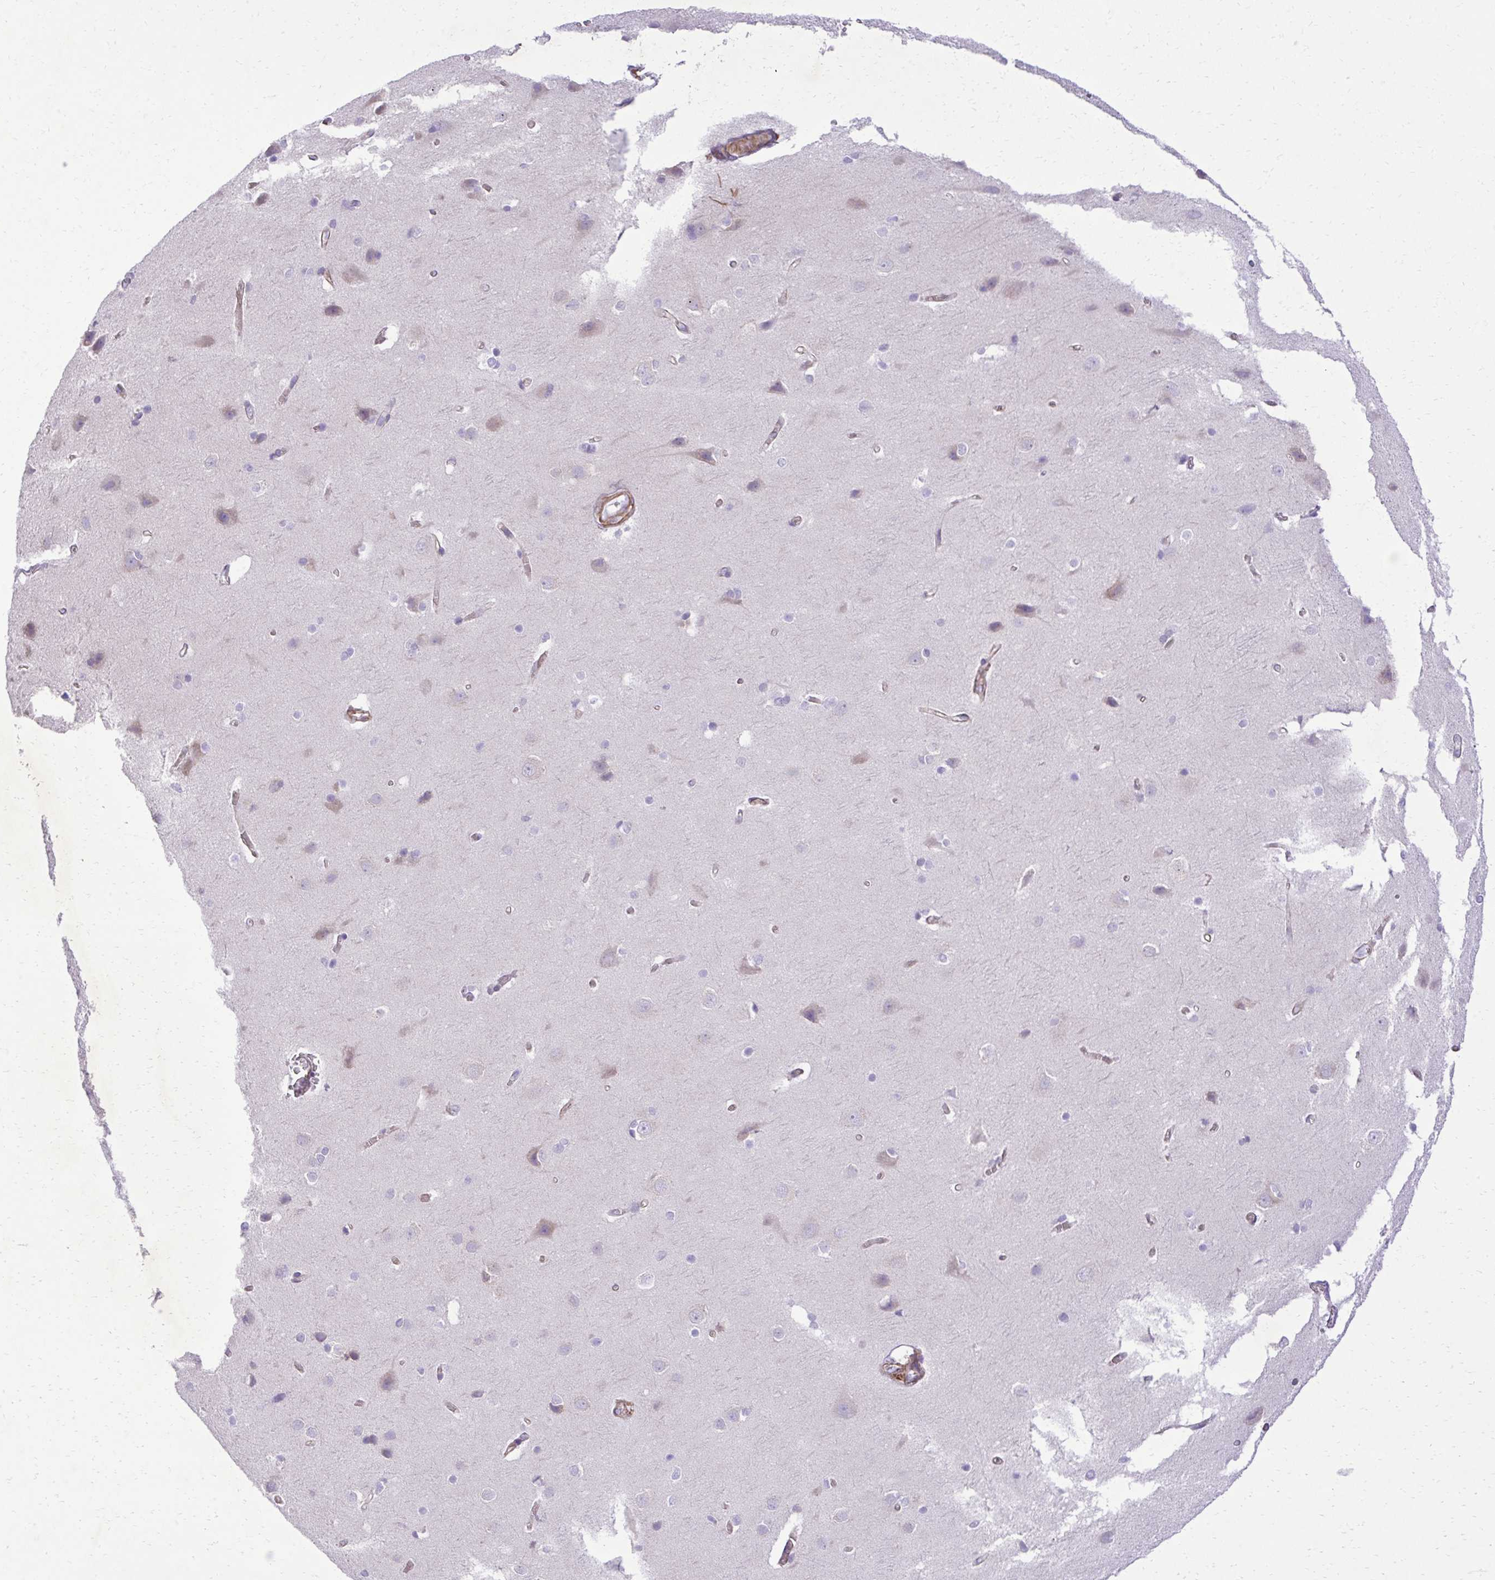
{"staining": {"intensity": "negative", "quantity": "none", "location": "none"}, "tissue": "cerebral cortex", "cell_type": "Endothelial cells", "image_type": "normal", "snomed": [{"axis": "morphology", "description": "Normal tissue, NOS"}, {"axis": "topography", "description": "Cerebral cortex"}], "caption": "Endothelial cells are negative for brown protein staining in unremarkable cerebral cortex. Nuclei are stained in blue.", "gene": "PITPNM3", "patient": {"sex": "male", "age": 37}}